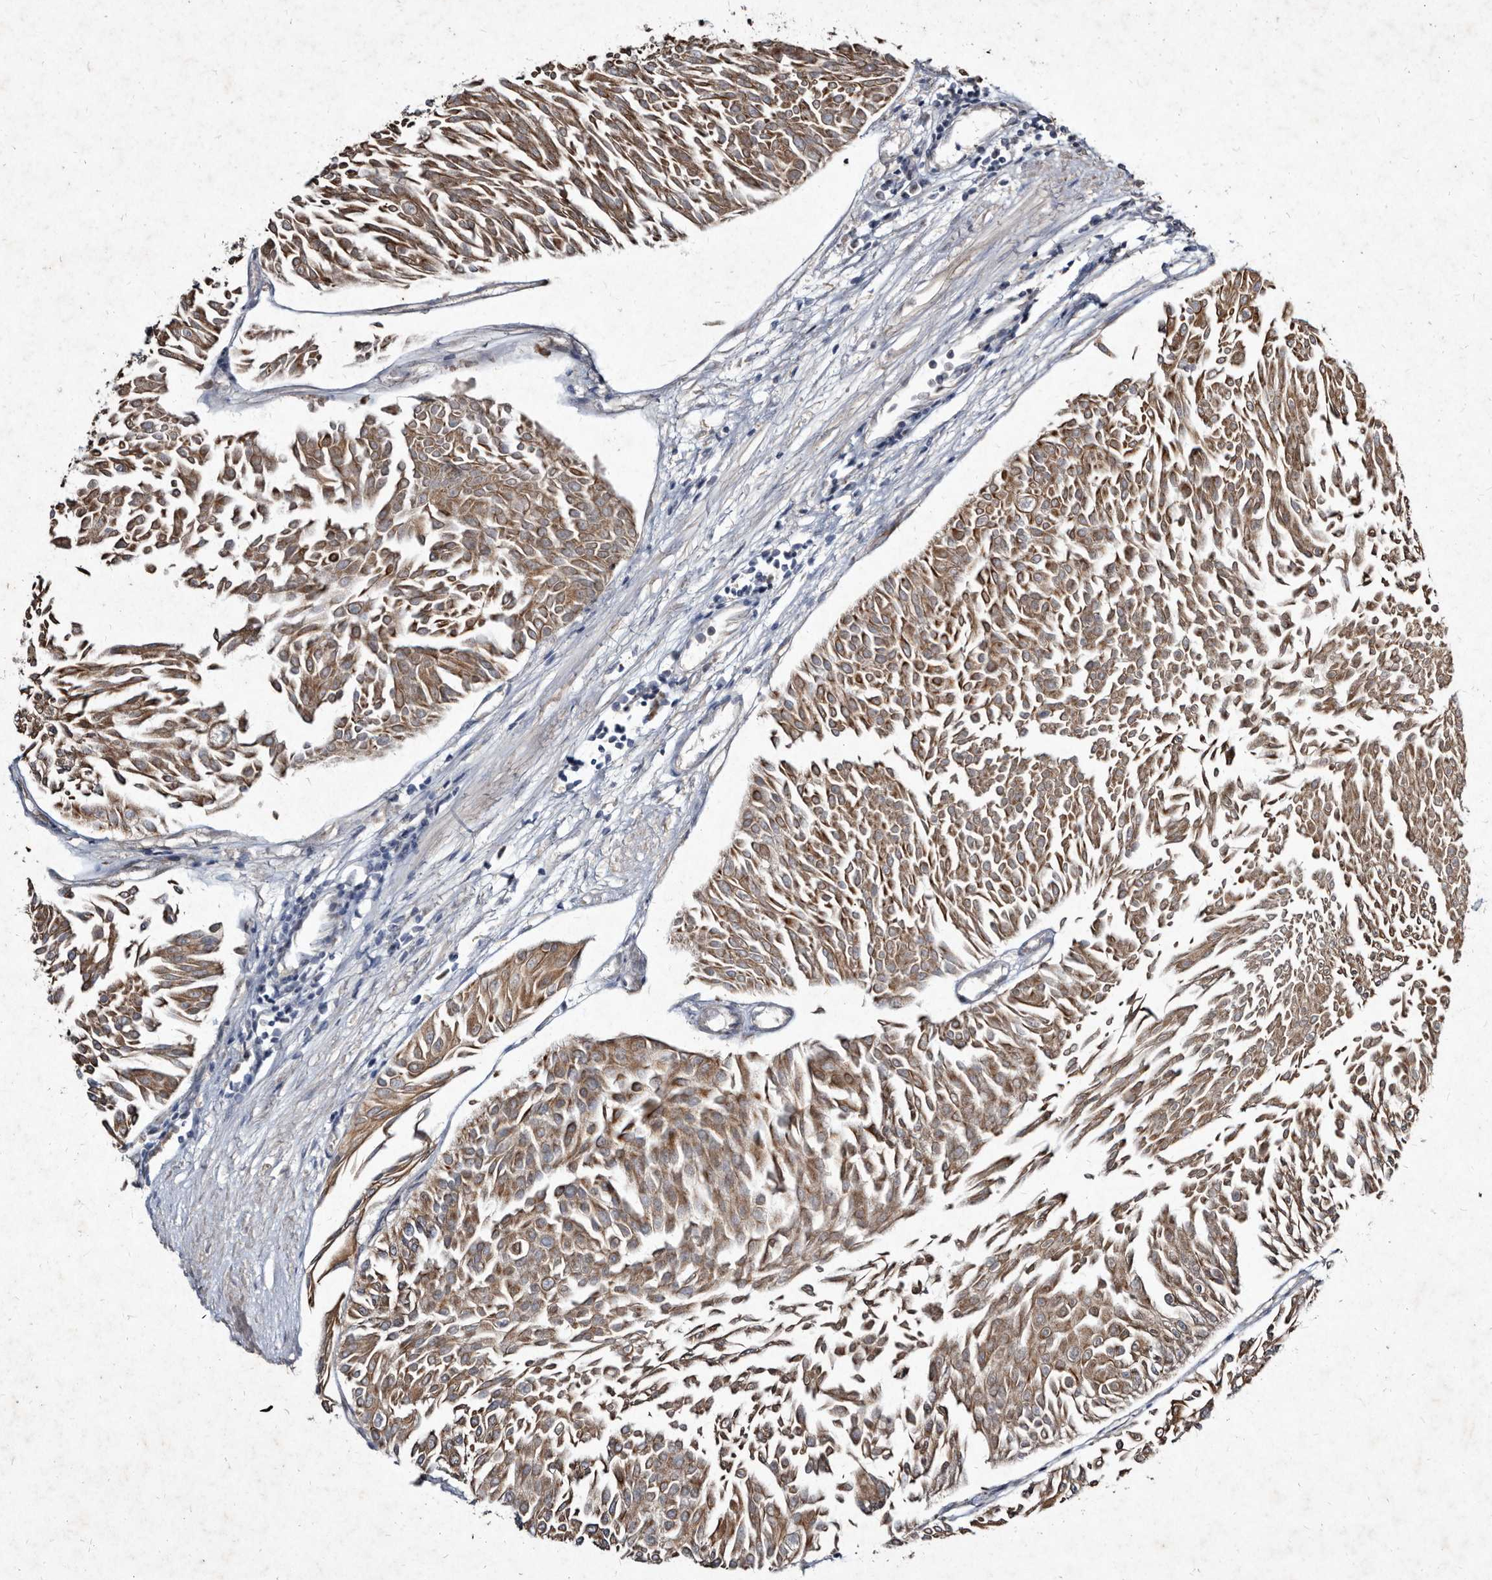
{"staining": {"intensity": "moderate", "quantity": ">75%", "location": "cytoplasmic/membranous"}, "tissue": "urothelial cancer", "cell_type": "Tumor cells", "image_type": "cancer", "snomed": [{"axis": "morphology", "description": "Urothelial carcinoma, Low grade"}, {"axis": "topography", "description": "Urinary bladder"}], "caption": "Protein analysis of urothelial cancer tissue demonstrates moderate cytoplasmic/membranous expression in approximately >75% of tumor cells.", "gene": "YPEL3", "patient": {"sex": "male", "age": 67}}